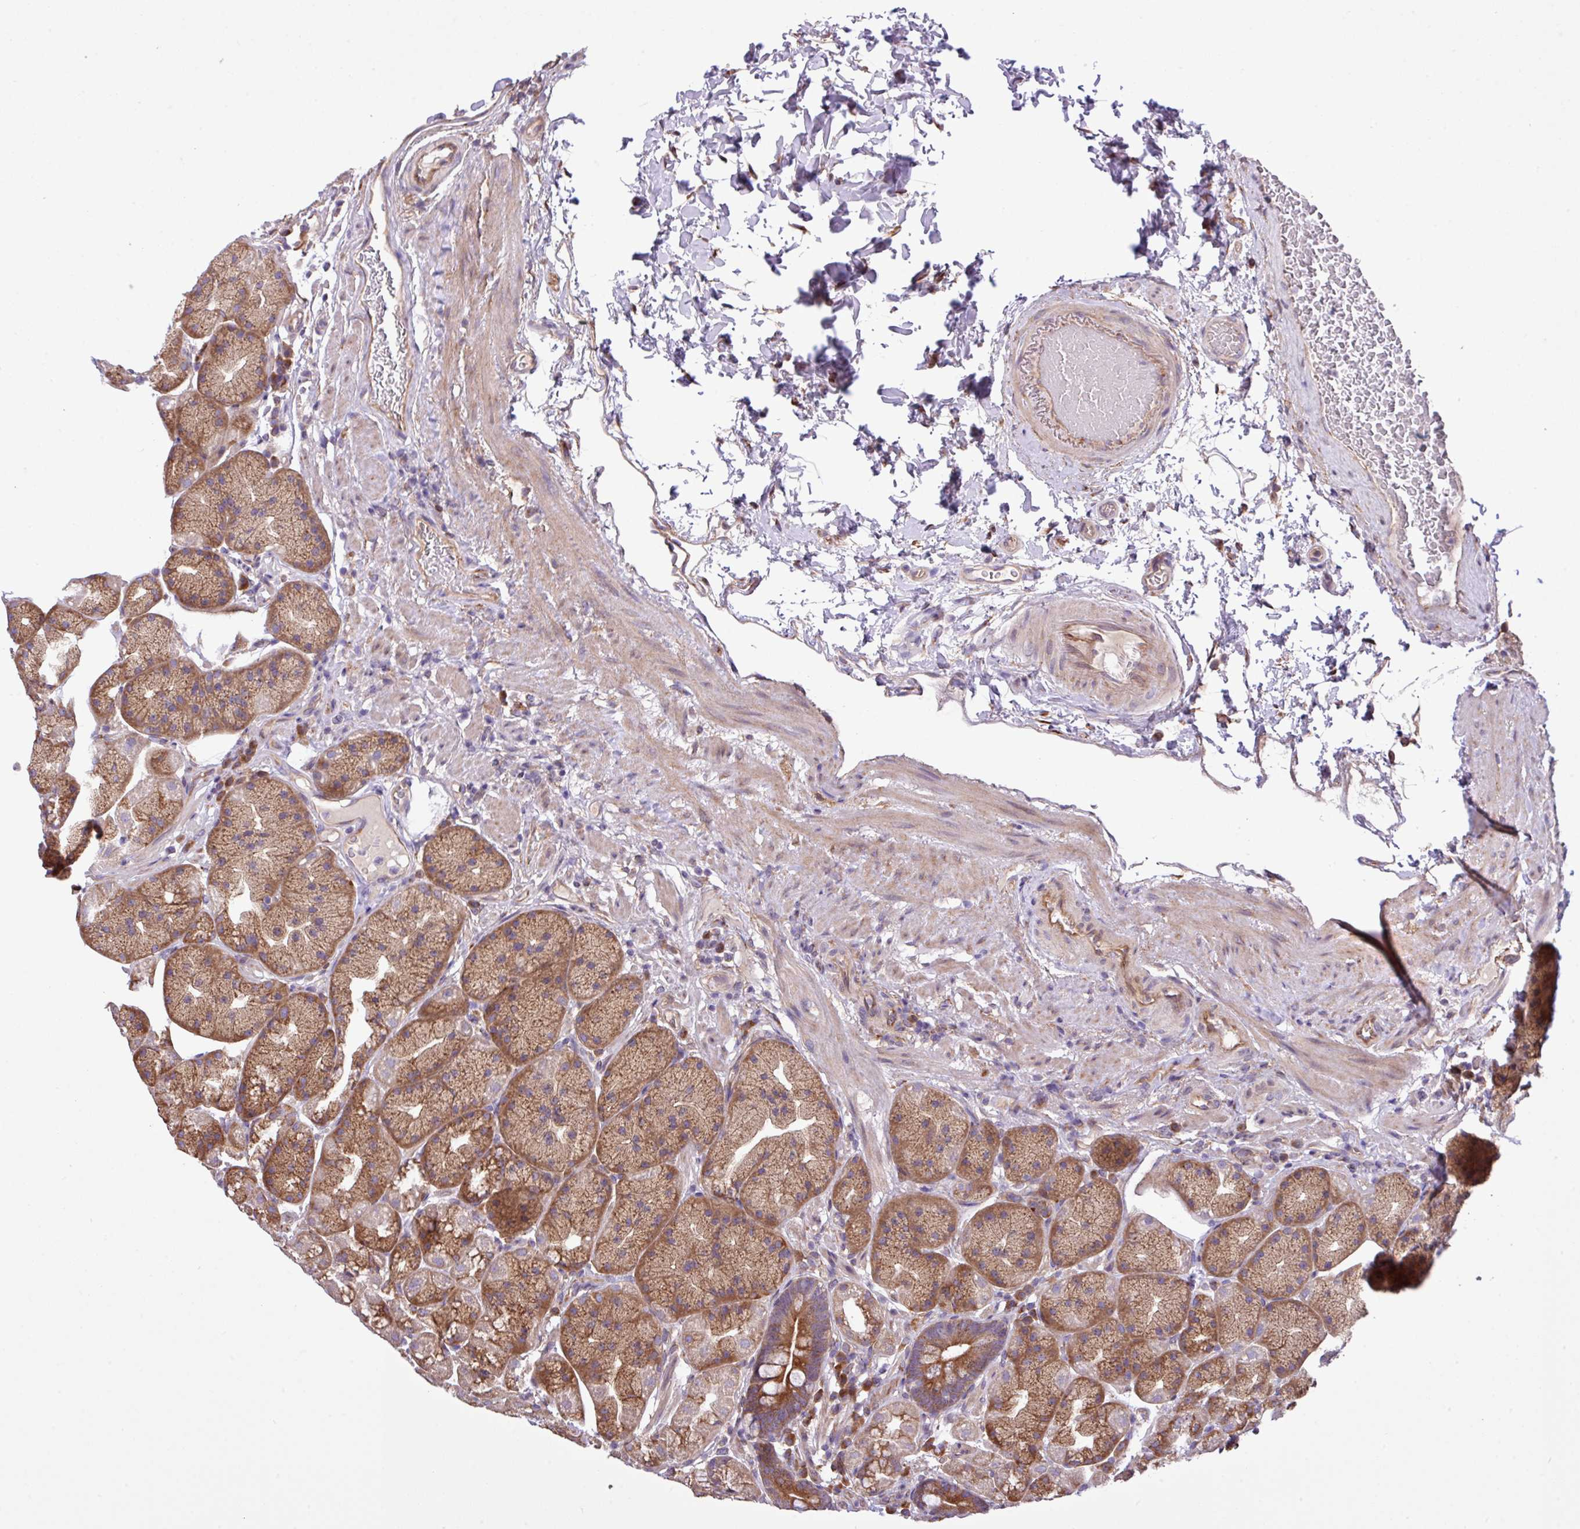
{"staining": {"intensity": "moderate", "quantity": ">75%", "location": "cytoplasmic/membranous"}, "tissue": "stomach", "cell_type": "Glandular cells", "image_type": "normal", "snomed": [{"axis": "morphology", "description": "Normal tissue, NOS"}, {"axis": "topography", "description": "Stomach, lower"}], "caption": "IHC staining of unremarkable stomach, which shows medium levels of moderate cytoplasmic/membranous staining in about >75% of glandular cells indicating moderate cytoplasmic/membranous protein expression. The staining was performed using DAB (3,3'-diaminobenzidine) (brown) for protein detection and nuclei were counterstained in hematoxylin (blue).", "gene": "MEGF6", "patient": {"sex": "male", "age": 67}}